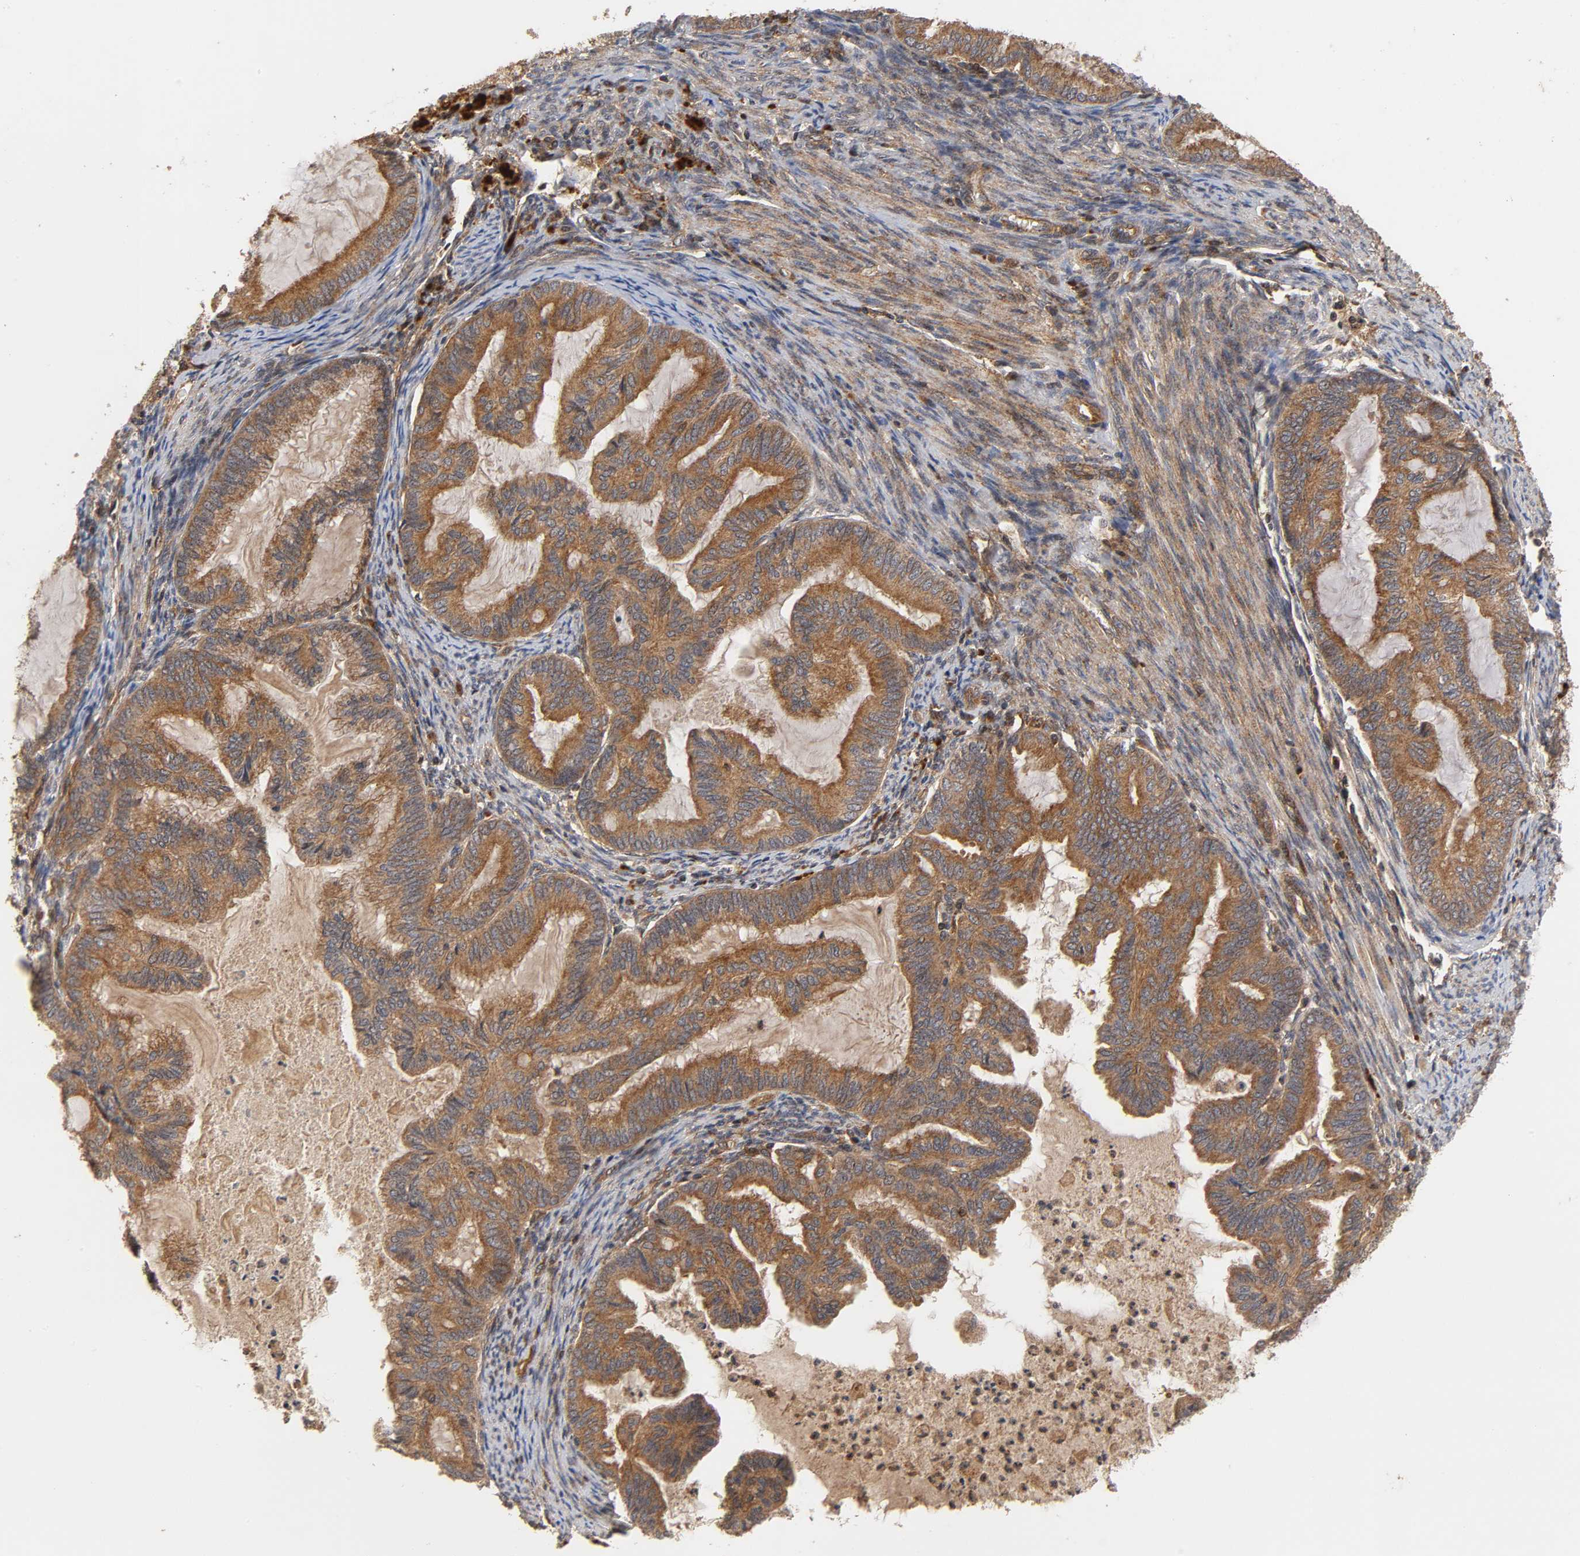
{"staining": {"intensity": "strong", "quantity": ">75%", "location": "cytoplasmic/membranous"}, "tissue": "cervical cancer", "cell_type": "Tumor cells", "image_type": "cancer", "snomed": [{"axis": "morphology", "description": "Normal tissue, NOS"}, {"axis": "morphology", "description": "Adenocarcinoma, NOS"}, {"axis": "topography", "description": "Cervix"}, {"axis": "topography", "description": "Endometrium"}], "caption": "DAB (3,3'-diaminobenzidine) immunohistochemical staining of human cervical cancer (adenocarcinoma) displays strong cytoplasmic/membranous protein staining in about >75% of tumor cells.", "gene": "IKBKB", "patient": {"sex": "female", "age": 86}}